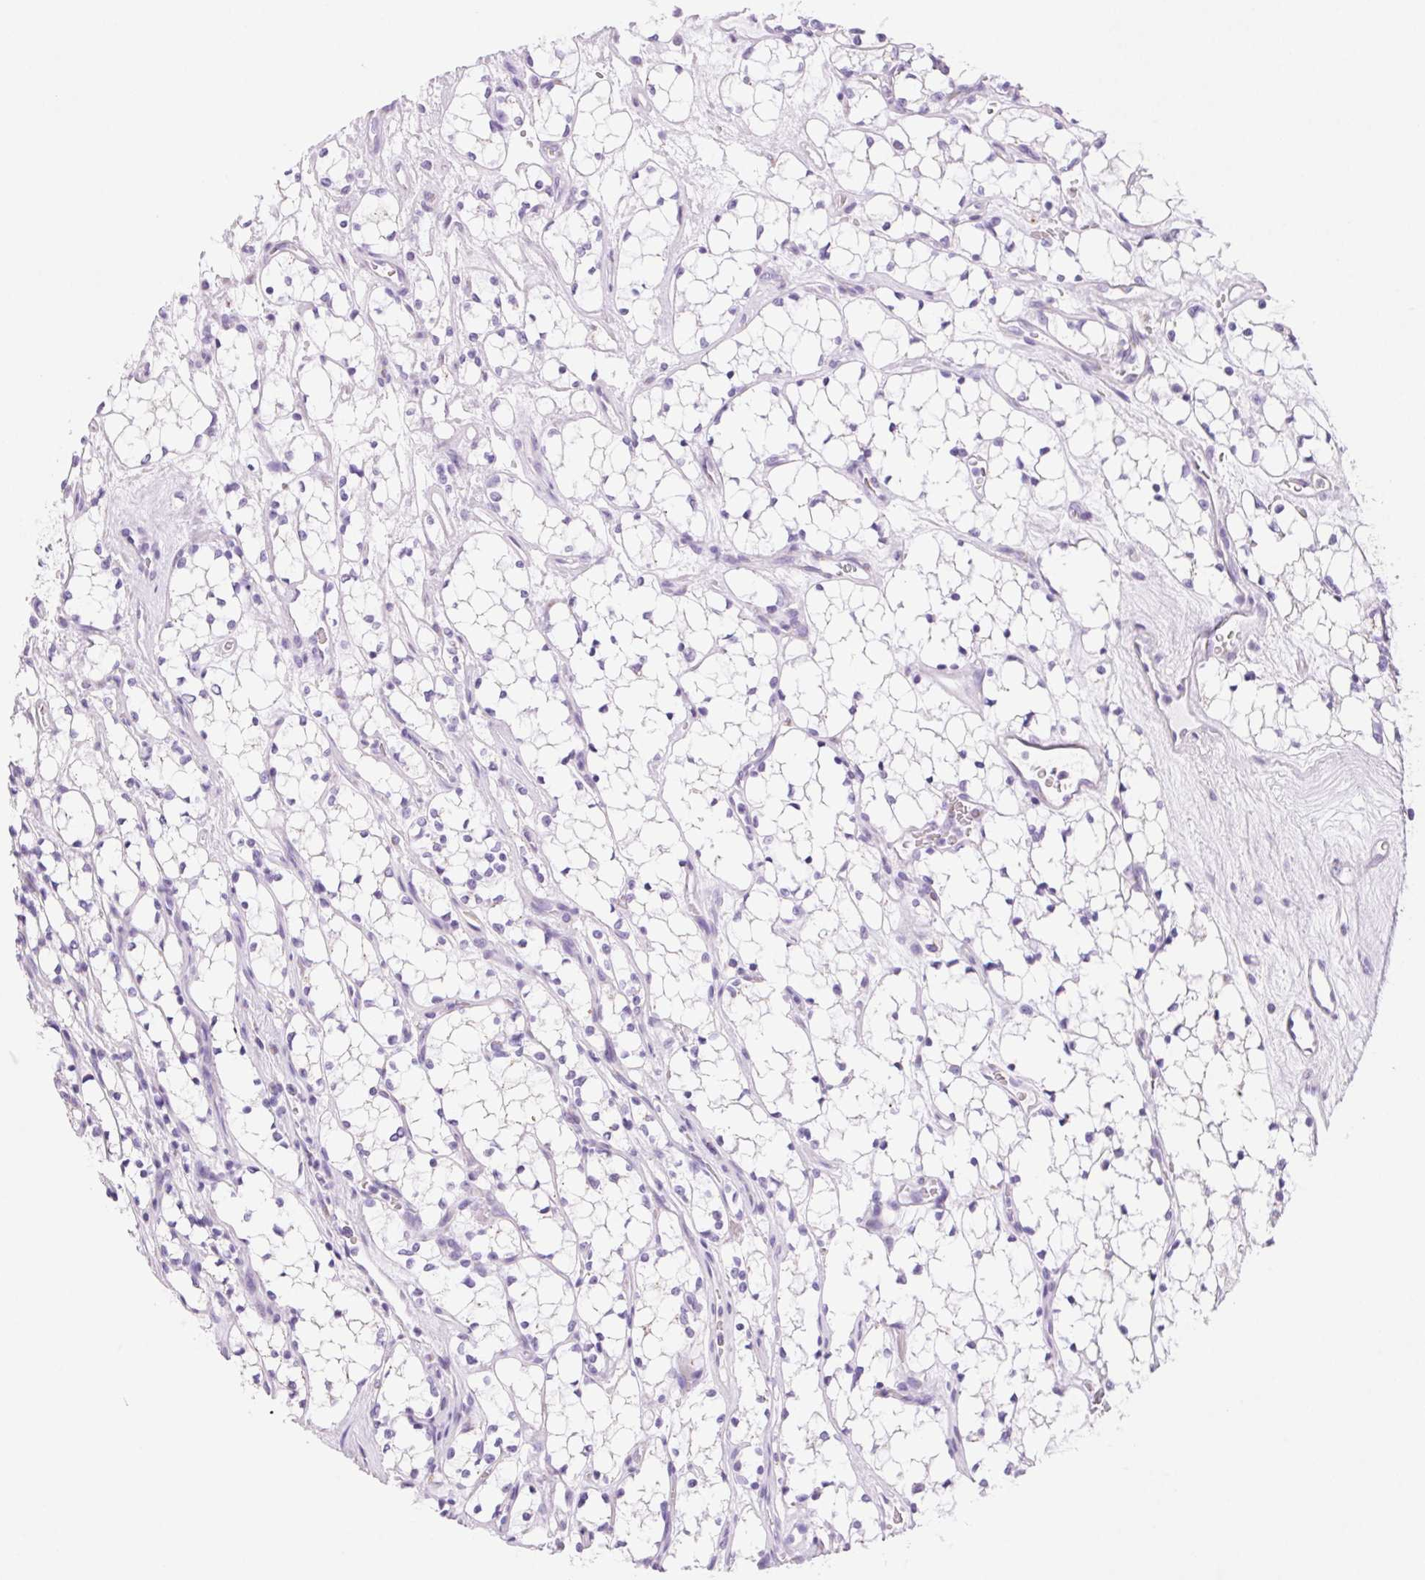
{"staining": {"intensity": "negative", "quantity": "none", "location": "none"}, "tissue": "renal cancer", "cell_type": "Tumor cells", "image_type": "cancer", "snomed": [{"axis": "morphology", "description": "Adenocarcinoma, NOS"}, {"axis": "topography", "description": "Kidney"}], "caption": "Human renal cancer stained for a protein using immunohistochemistry displays no positivity in tumor cells.", "gene": "SERPINB3", "patient": {"sex": "female", "age": 69}}